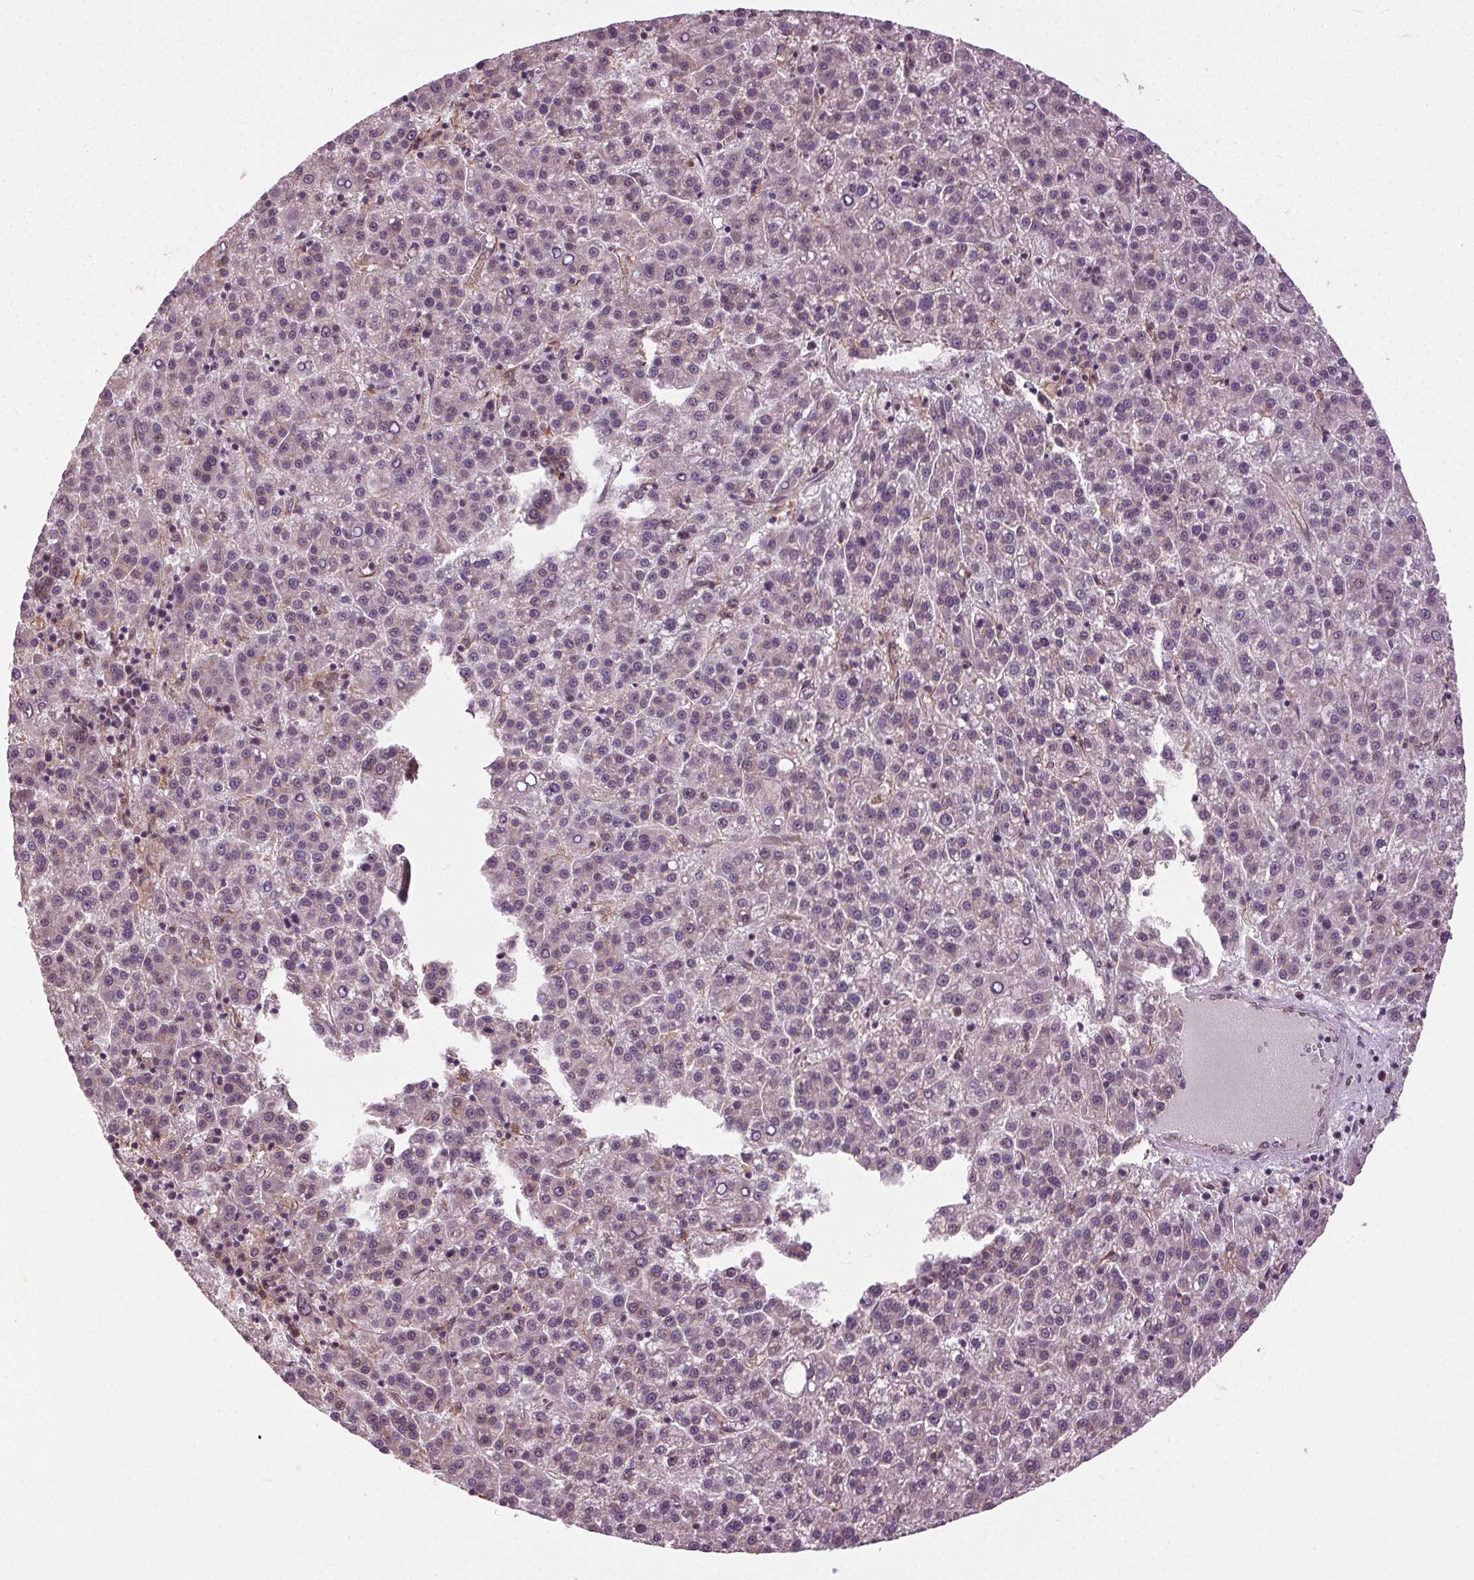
{"staining": {"intensity": "negative", "quantity": "none", "location": "none"}, "tissue": "liver cancer", "cell_type": "Tumor cells", "image_type": "cancer", "snomed": [{"axis": "morphology", "description": "Carcinoma, Hepatocellular, NOS"}, {"axis": "topography", "description": "Liver"}], "caption": "Tumor cells are negative for protein expression in human liver hepatocellular carcinoma.", "gene": "BSDC1", "patient": {"sex": "female", "age": 58}}